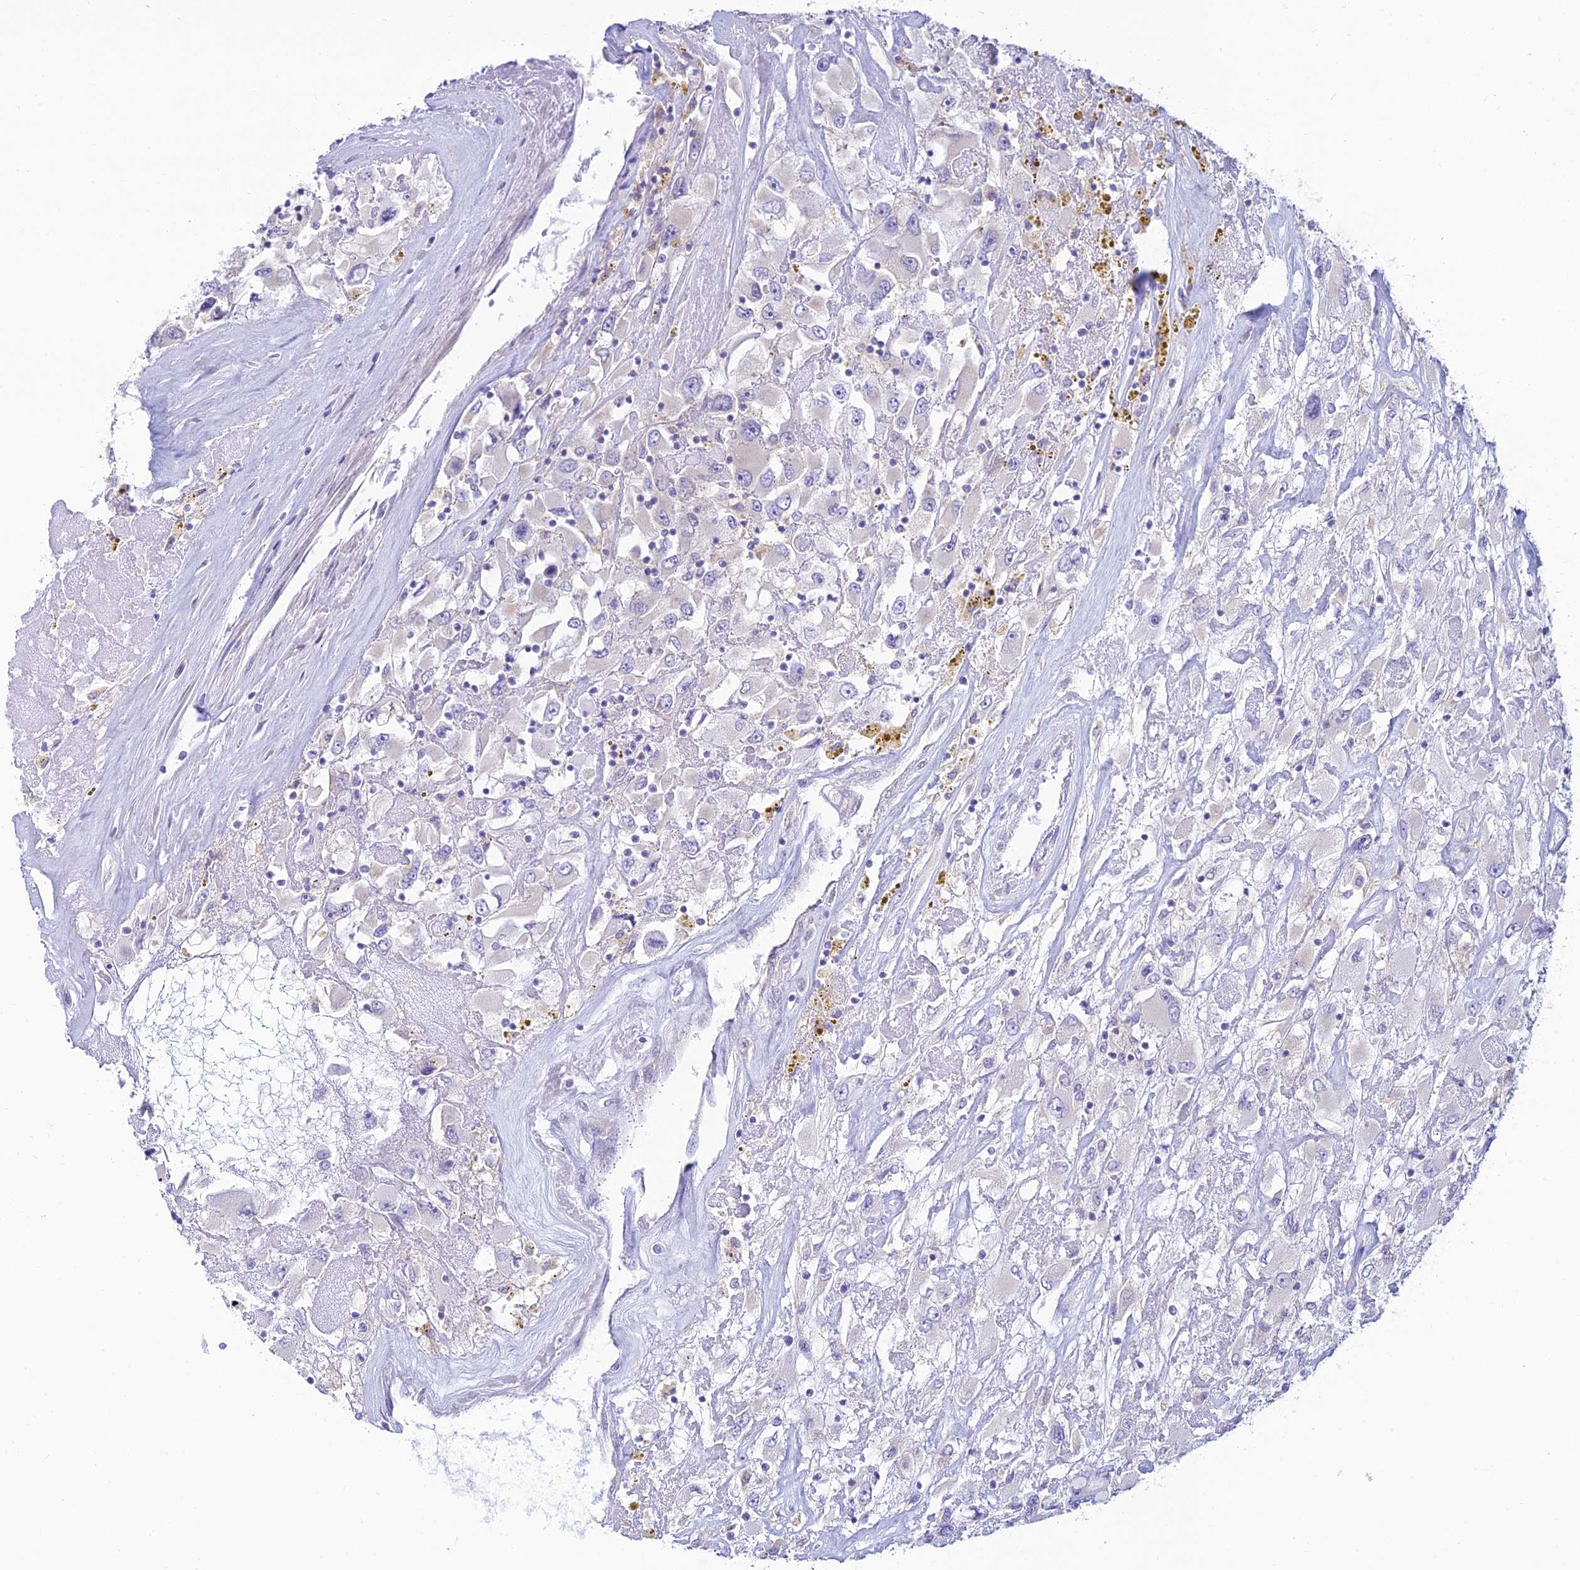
{"staining": {"intensity": "negative", "quantity": "none", "location": "none"}, "tissue": "renal cancer", "cell_type": "Tumor cells", "image_type": "cancer", "snomed": [{"axis": "morphology", "description": "Adenocarcinoma, NOS"}, {"axis": "topography", "description": "Kidney"}], "caption": "Immunohistochemical staining of human renal adenocarcinoma exhibits no significant expression in tumor cells. (DAB immunohistochemistry visualized using brightfield microscopy, high magnification).", "gene": "SKIC8", "patient": {"sex": "female", "age": 52}}